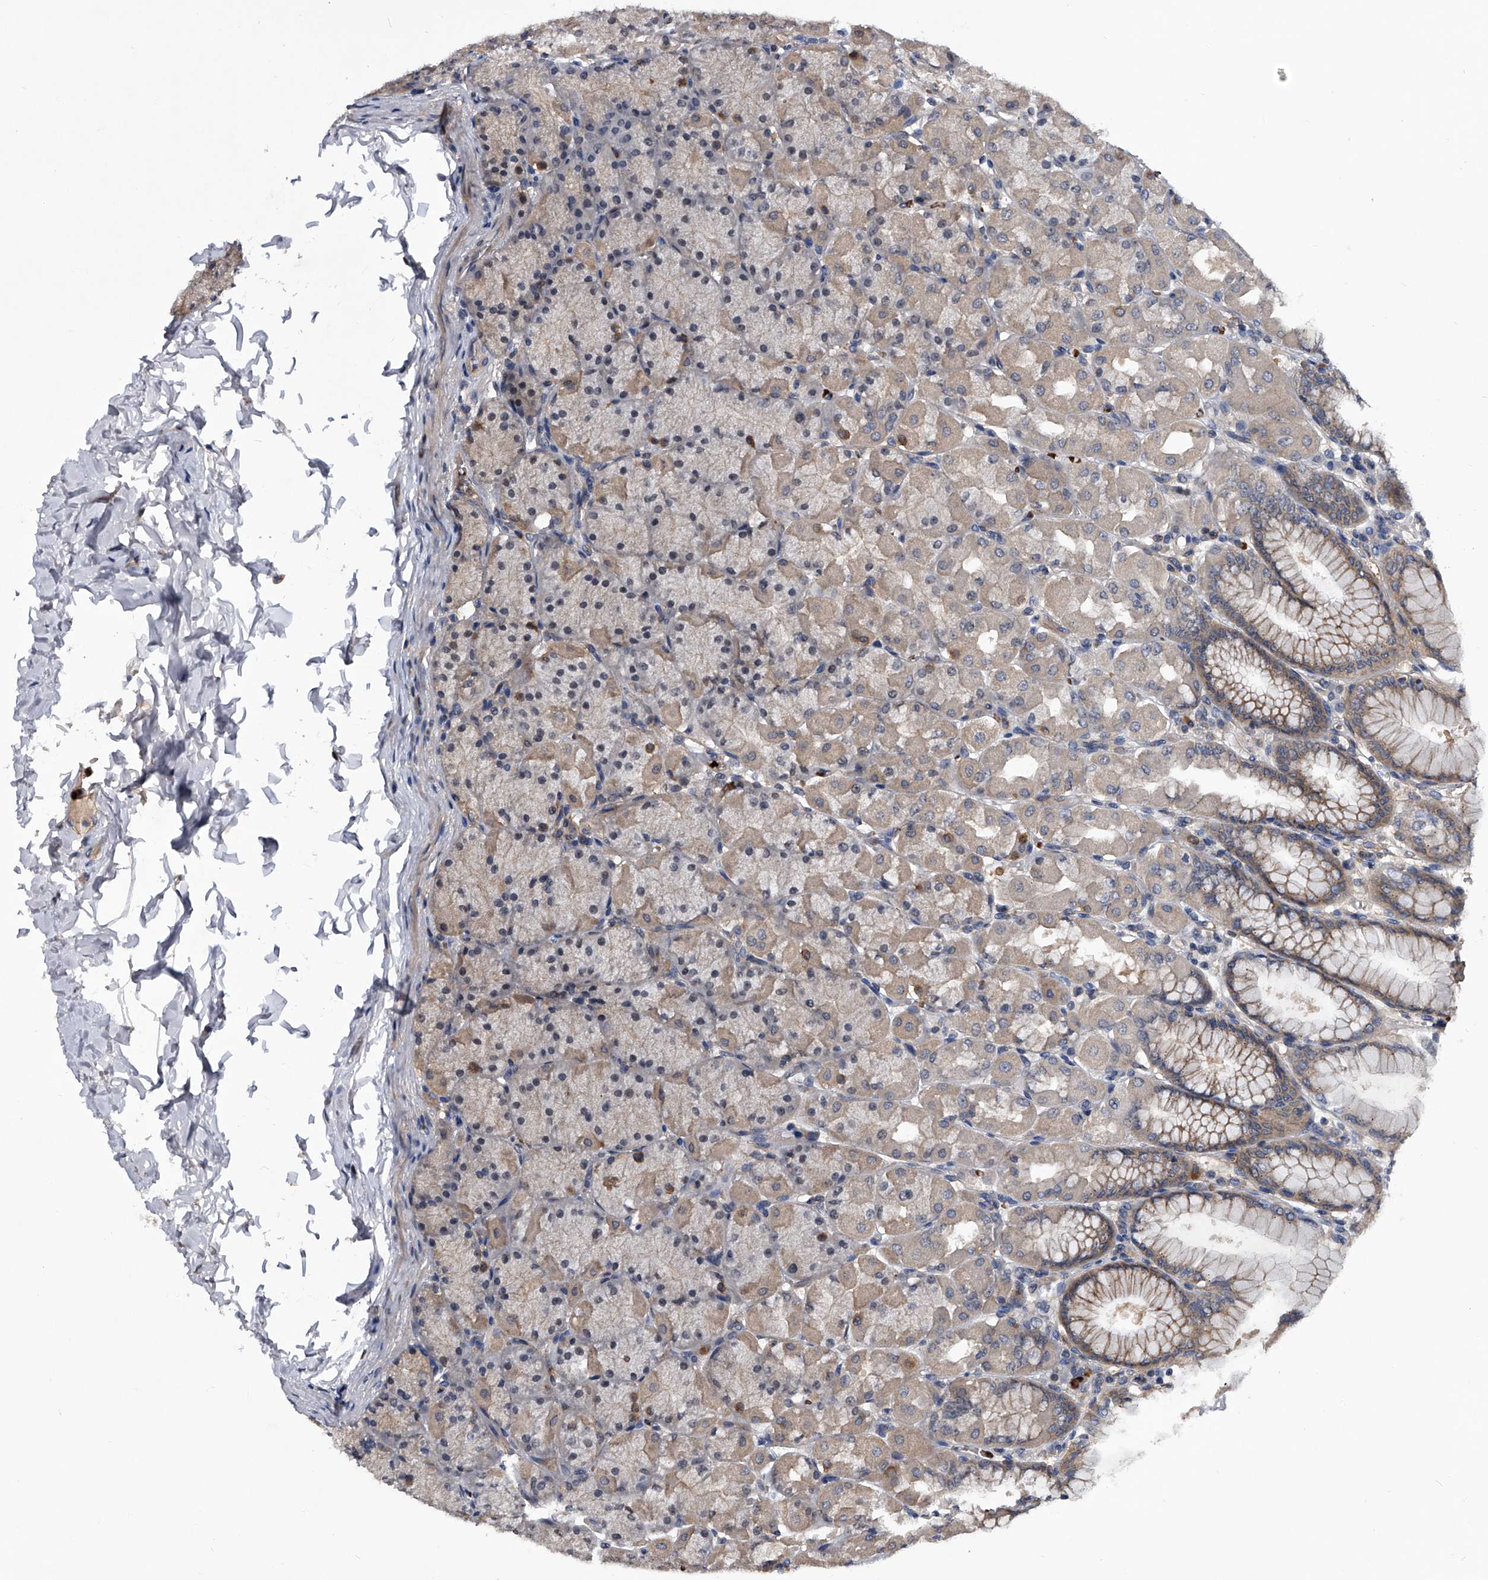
{"staining": {"intensity": "strong", "quantity": "25%-75%", "location": "cytoplasmic/membranous"}, "tissue": "stomach", "cell_type": "Glandular cells", "image_type": "normal", "snomed": [{"axis": "morphology", "description": "Normal tissue, NOS"}, {"axis": "topography", "description": "Stomach, upper"}], "caption": "An IHC photomicrograph of normal tissue is shown. Protein staining in brown shows strong cytoplasmic/membranous positivity in stomach within glandular cells.", "gene": "ZNF30", "patient": {"sex": "female", "age": 56}}